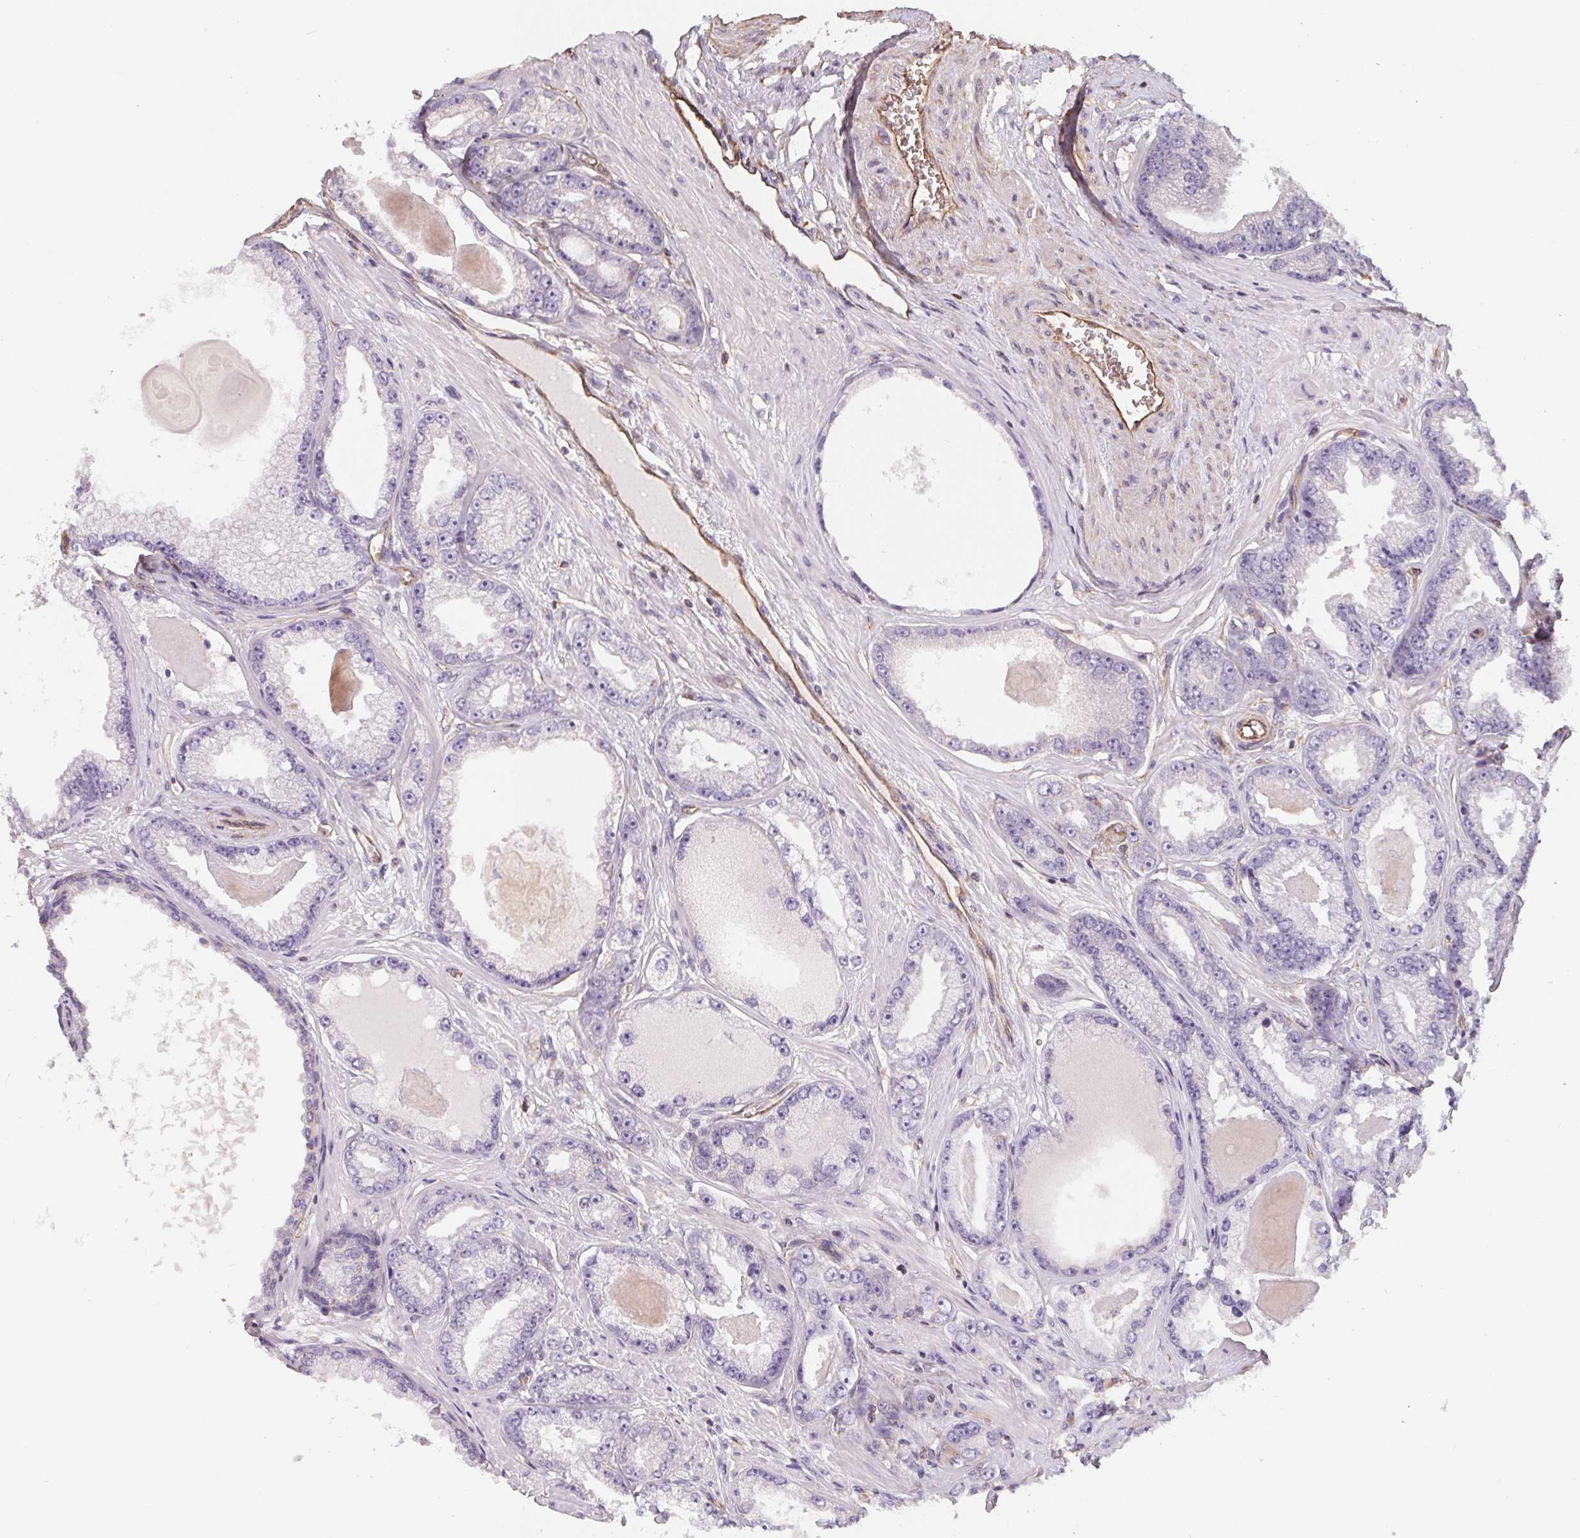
{"staining": {"intensity": "negative", "quantity": "none", "location": "none"}, "tissue": "prostate cancer", "cell_type": "Tumor cells", "image_type": "cancer", "snomed": [{"axis": "morphology", "description": "Adenocarcinoma, Low grade"}, {"axis": "topography", "description": "Prostate"}], "caption": "Human low-grade adenocarcinoma (prostate) stained for a protein using immunohistochemistry (IHC) shows no staining in tumor cells.", "gene": "TBKBP1", "patient": {"sex": "male", "age": 64}}